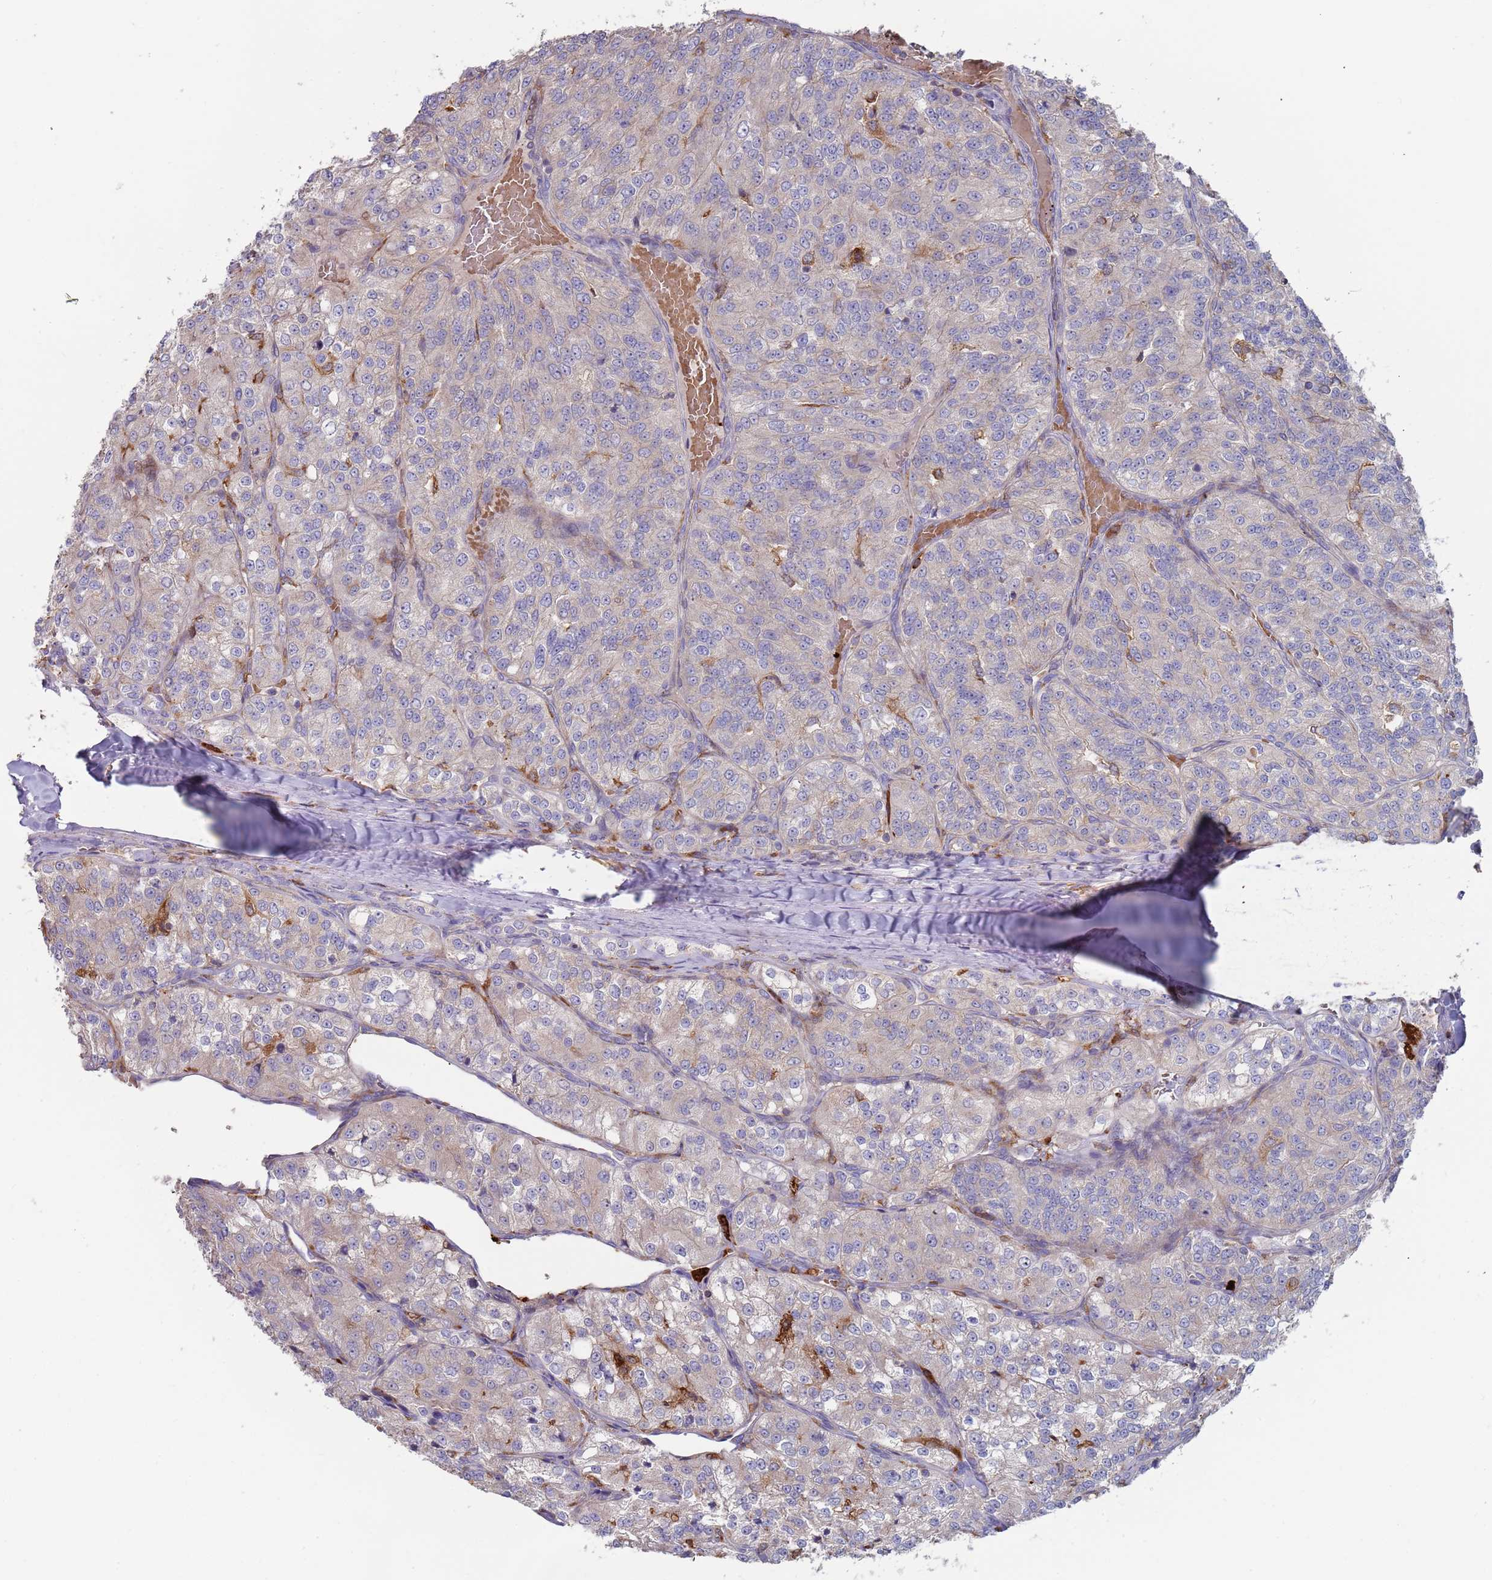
{"staining": {"intensity": "negative", "quantity": "none", "location": "none"}, "tissue": "renal cancer", "cell_type": "Tumor cells", "image_type": "cancer", "snomed": [{"axis": "morphology", "description": "Adenocarcinoma, NOS"}, {"axis": "topography", "description": "Kidney"}], "caption": "This is a histopathology image of immunohistochemistry (IHC) staining of renal adenocarcinoma, which shows no positivity in tumor cells.", "gene": "MALRD1", "patient": {"sex": "female", "age": 63}}